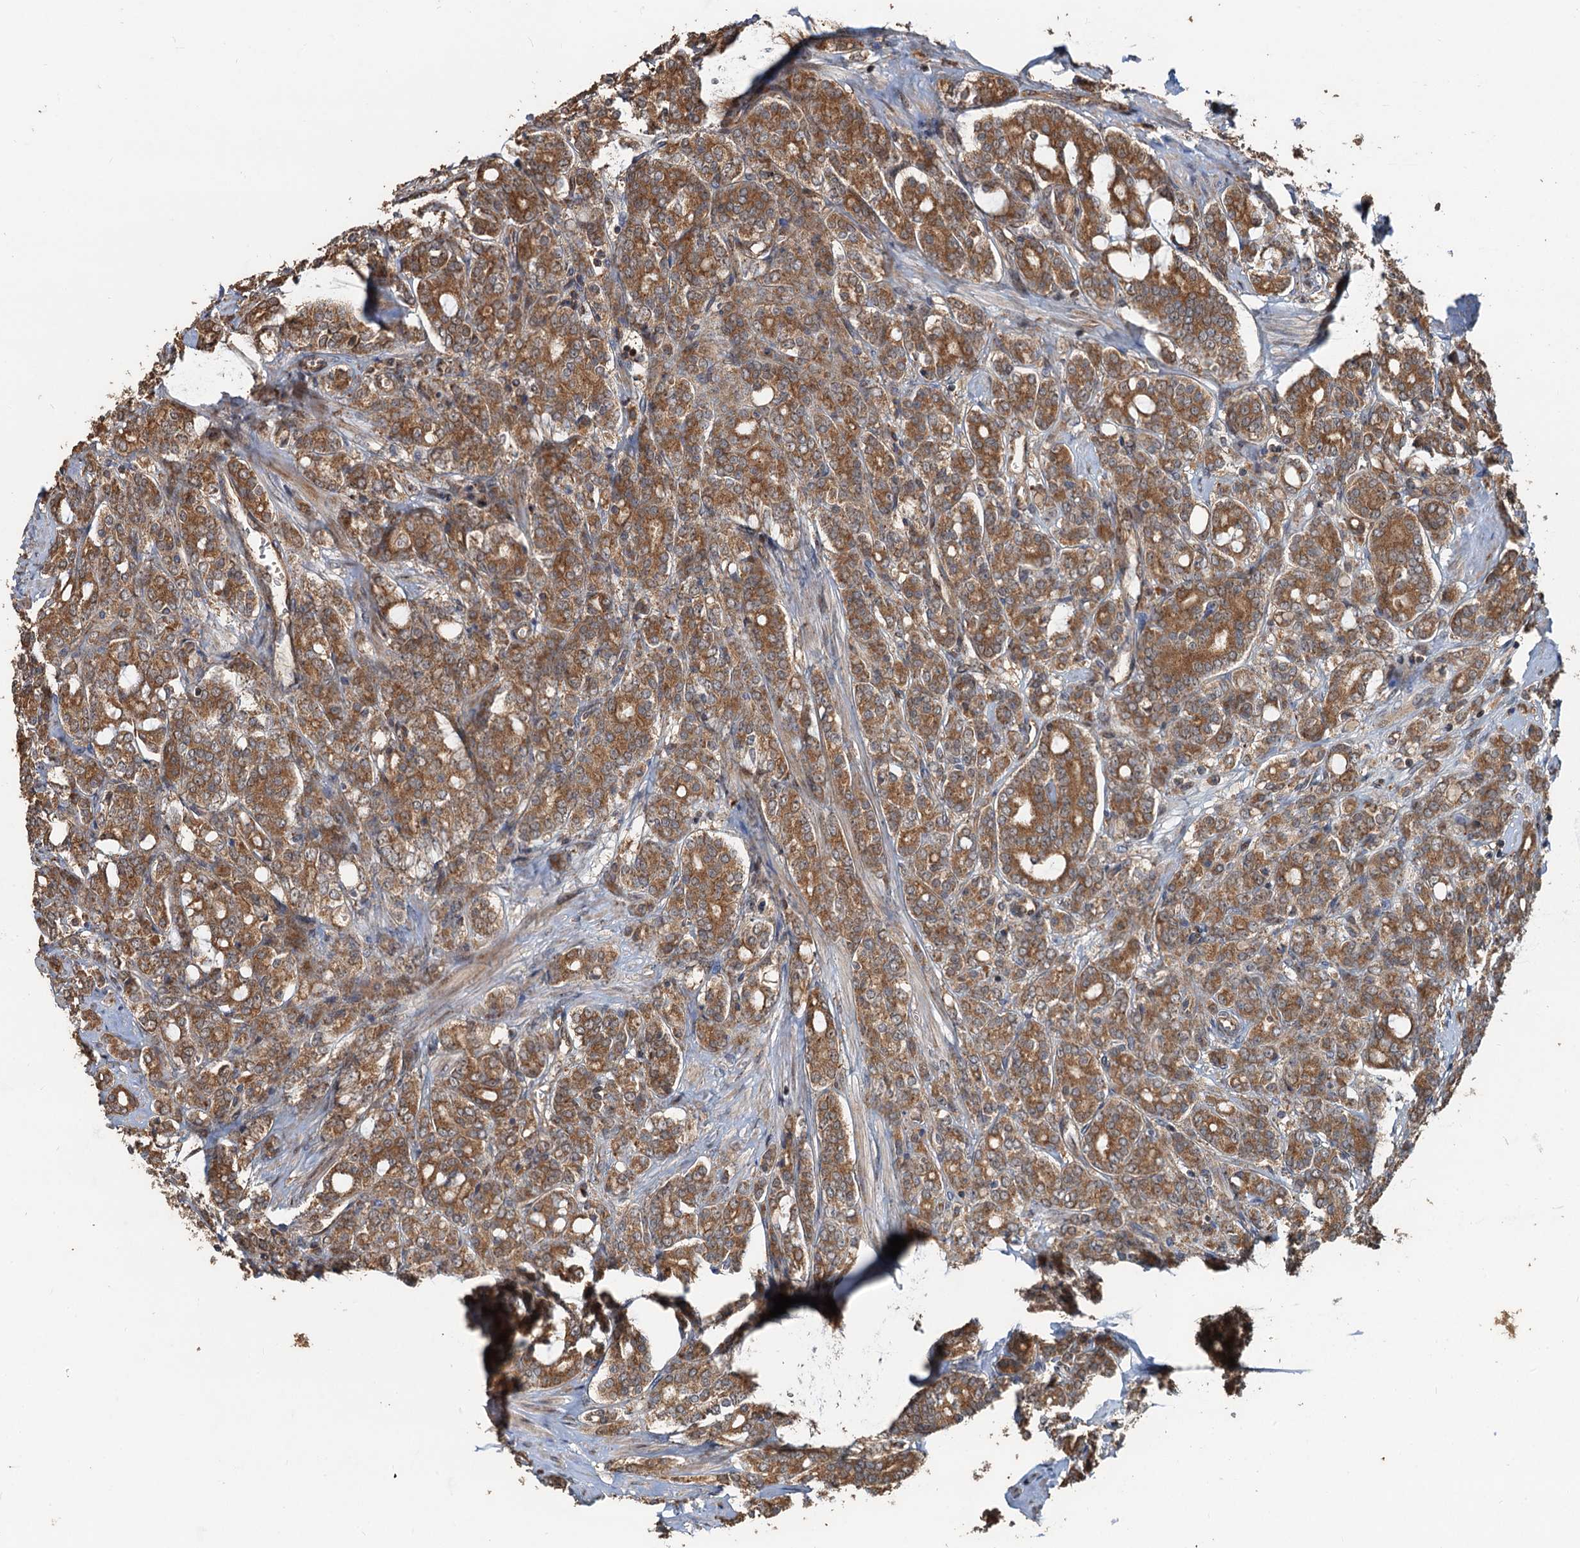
{"staining": {"intensity": "strong", "quantity": ">75%", "location": "cytoplasmic/membranous"}, "tissue": "prostate cancer", "cell_type": "Tumor cells", "image_type": "cancer", "snomed": [{"axis": "morphology", "description": "Adenocarcinoma, High grade"}, {"axis": "topography", "description": "Prostate"}], "caption": "Immunohistochemistry staining of prostate cancer (adenocarcinoma (high-grade)), which demonstrates high levels of strong cytoplasmic/membranous positivity in about >75% of tumor cells indicating strong cytoplasmic/membranous protein staining. The staining was performed using DAB (brown) for protein detection and nuclei were counterstained in hematoxylin (blue).", "gene": "DEXI", "patient": {"sex": "male", "age": 62}}